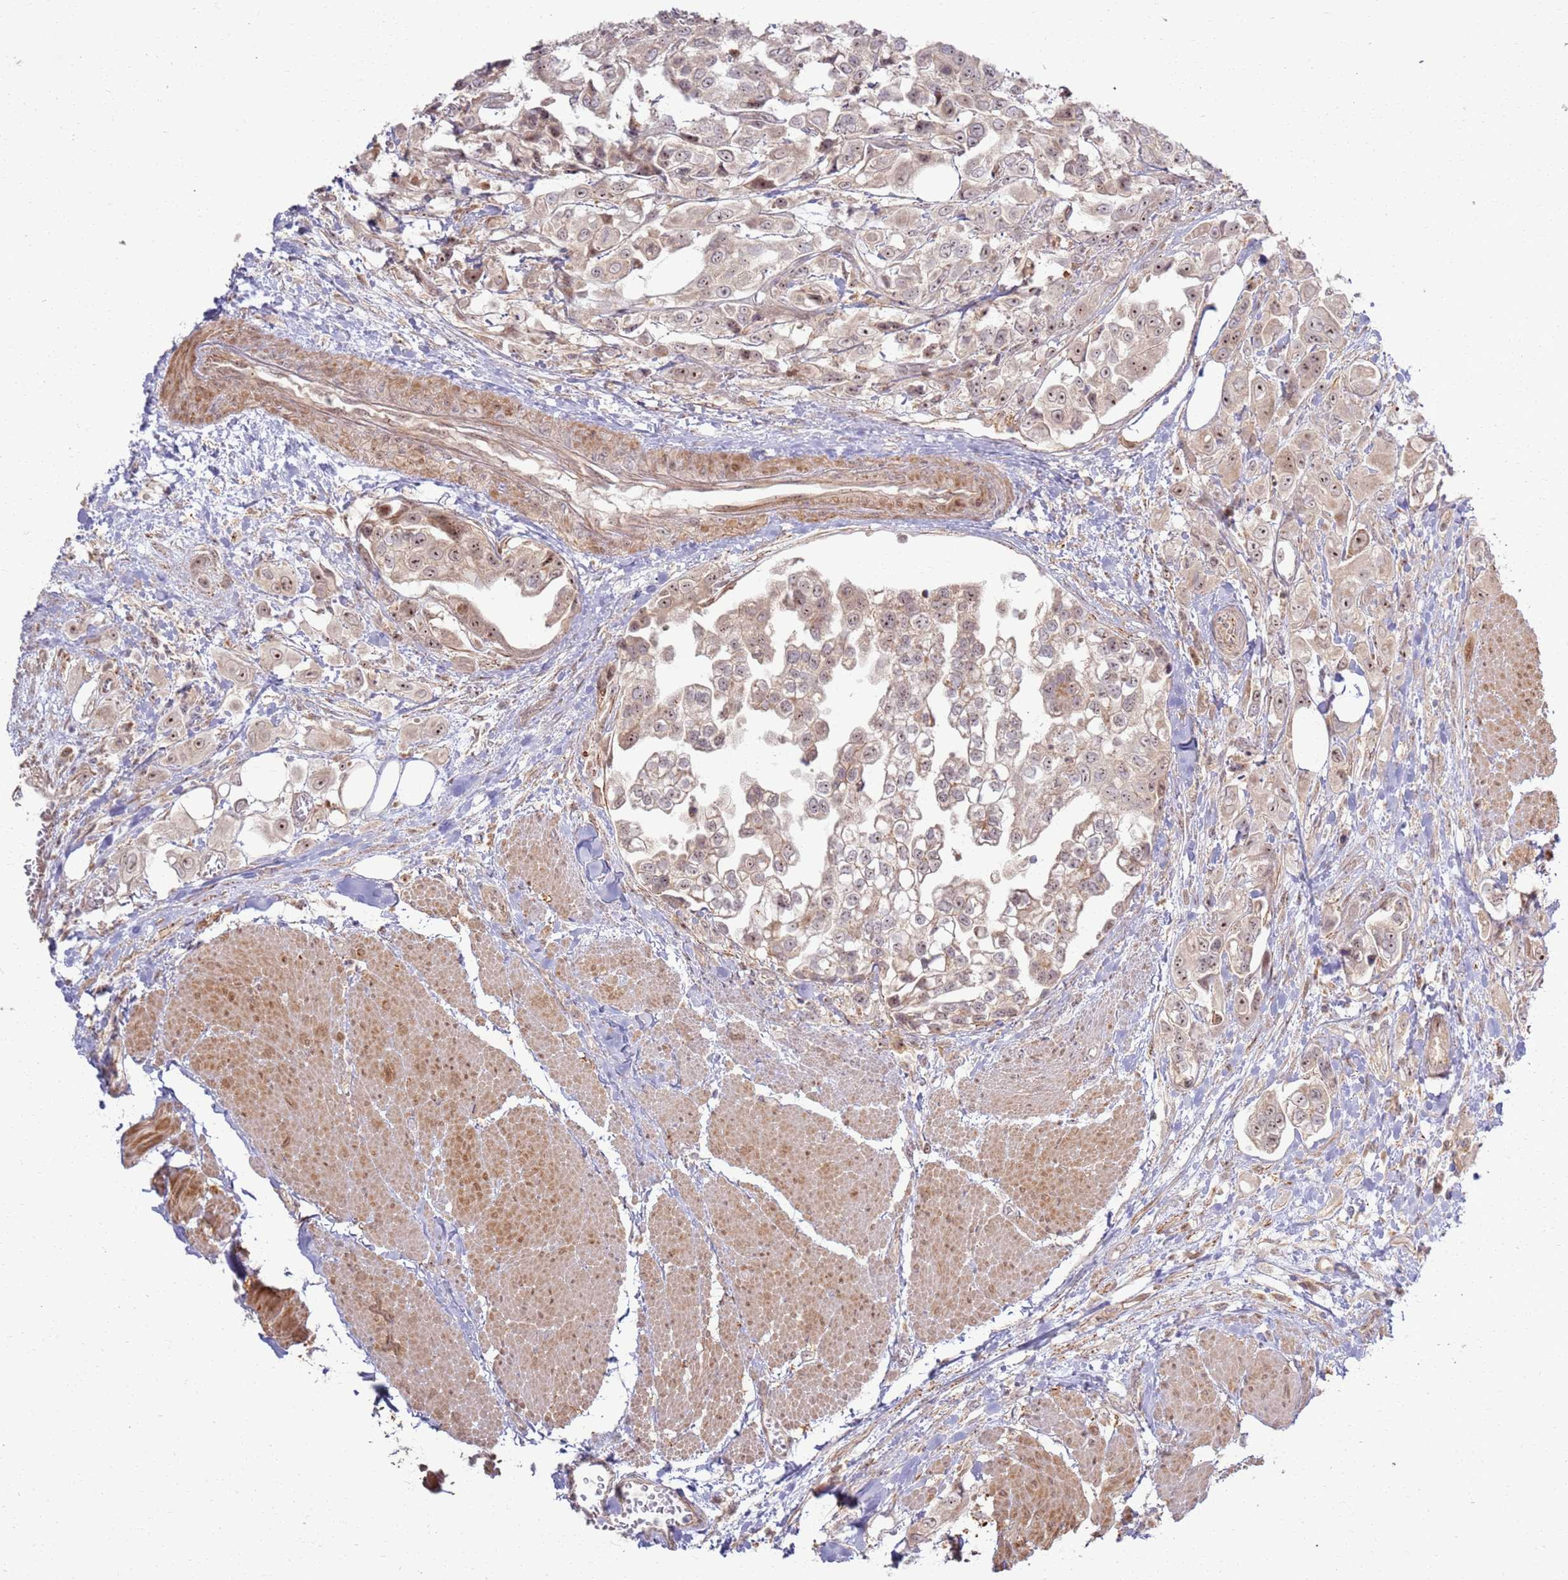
{"staining": {"intensity": "moderate", "quantity": "25%-75%", "location": "nuclear"}, "tissue": "urothelial cancer", "cell_type": "Tumor cells", "image_type": "cancer", "snomed": [{"axis": "morphology", "description": "Urothelial carcinoma, High grade"}, {"axis": "topography", "description": "Urinary bladder"}], "caption": "IHC histopathology image of neoplastic tissue: urothelial cancer stained using immunohistochemistry (IHC) displays medium levels of moderate protein expression localized specifically in the nuclear of tumor cells, appearing as a nuclear brown color.", "gene": "CNPY1", "patient": {"sex": "male", "age": 67}}